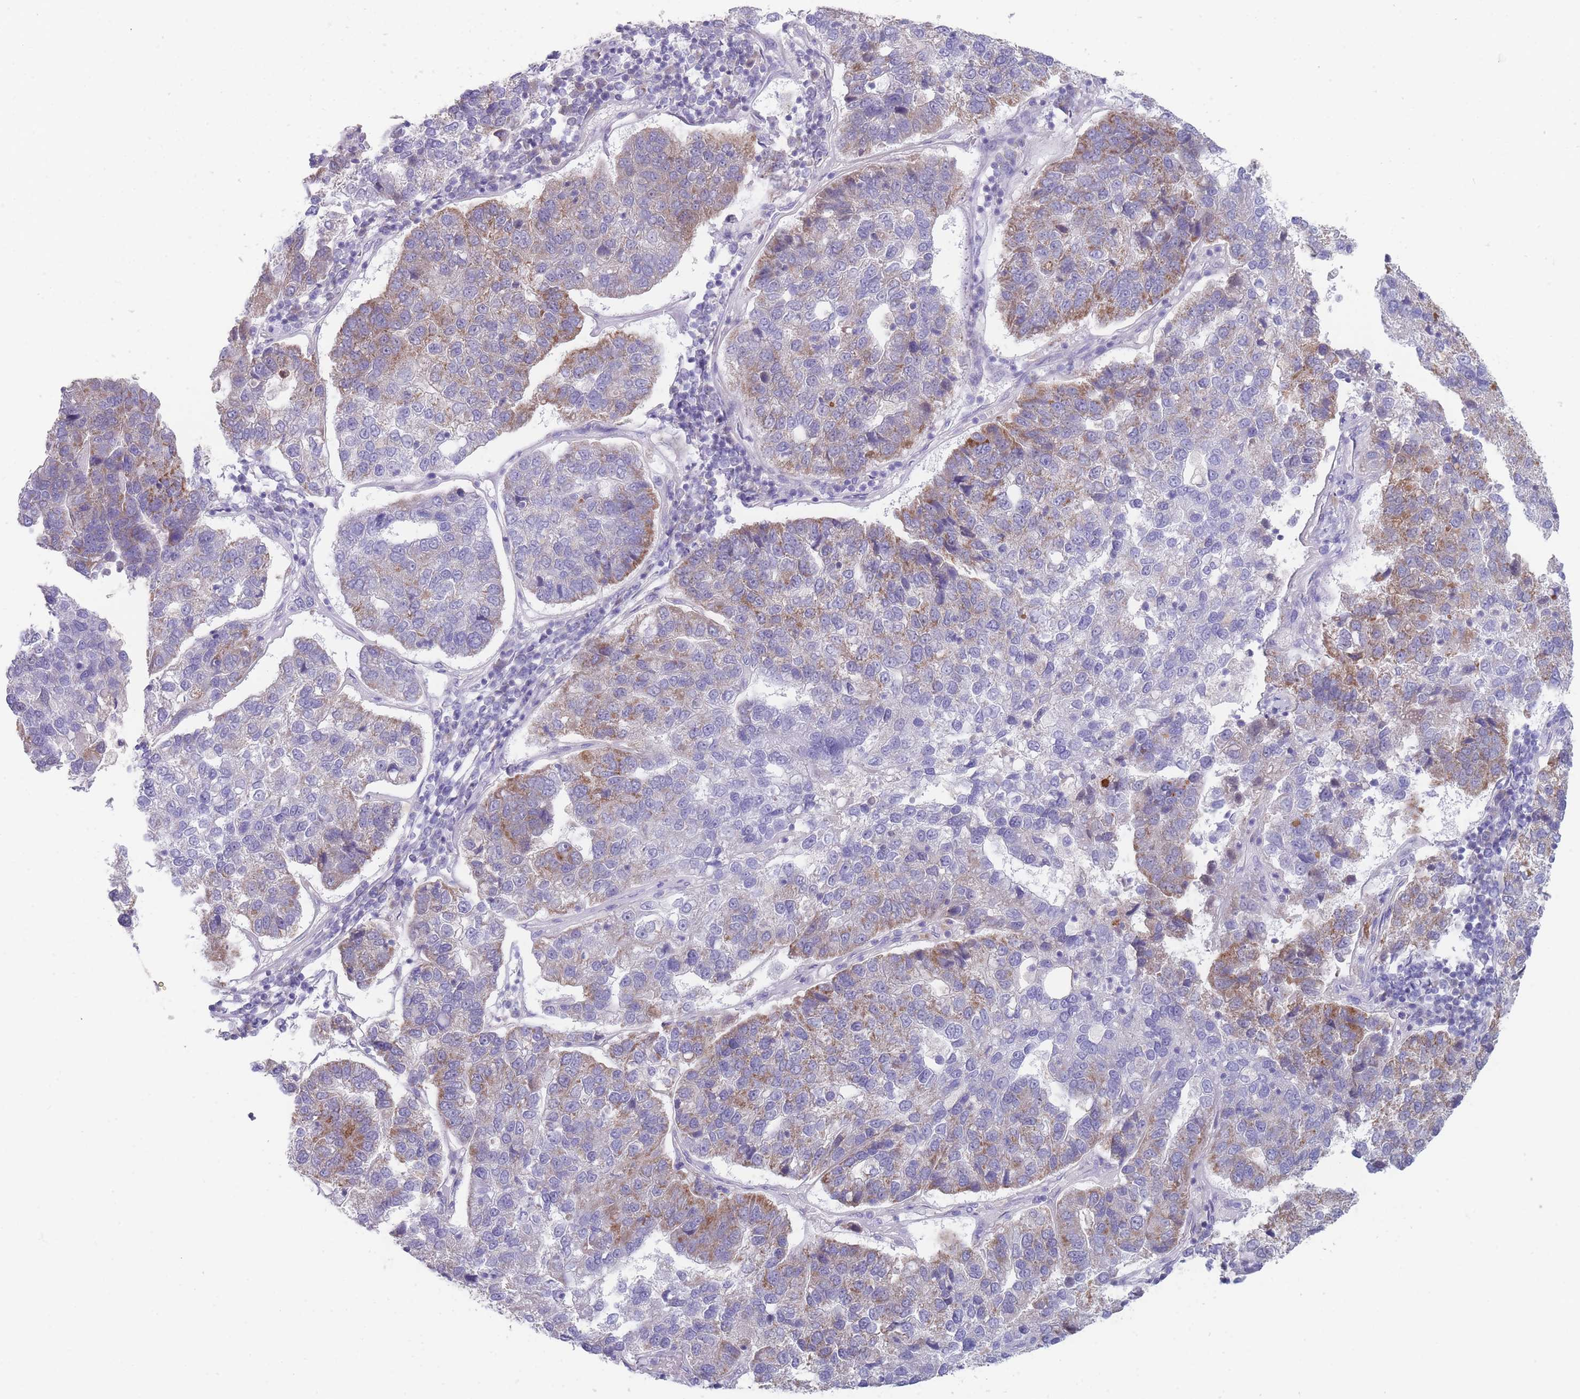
{"staining": {"intensity": "moderate", "quantity": "25%-75%", "location": "cytoplasmic/membranous"}, "tissue": "pancreatic cancer", "cell_type": "Tumor cells", "image_type": "cancer", "snomed": [{"axis": "morphology", "description": "Adenocarcinoma, NOS"}, {"axis": "topography", "description": "Pancreas"}], "caption": "Adenocarcinoma (pancreatic) stained with a brown dye reveals moderate cytoplasmic/membranous positive staining in approximately 25%-75% of tumor cells.", "gene": "MRPS14", "patient": {"sex": "female", "age": 61}}